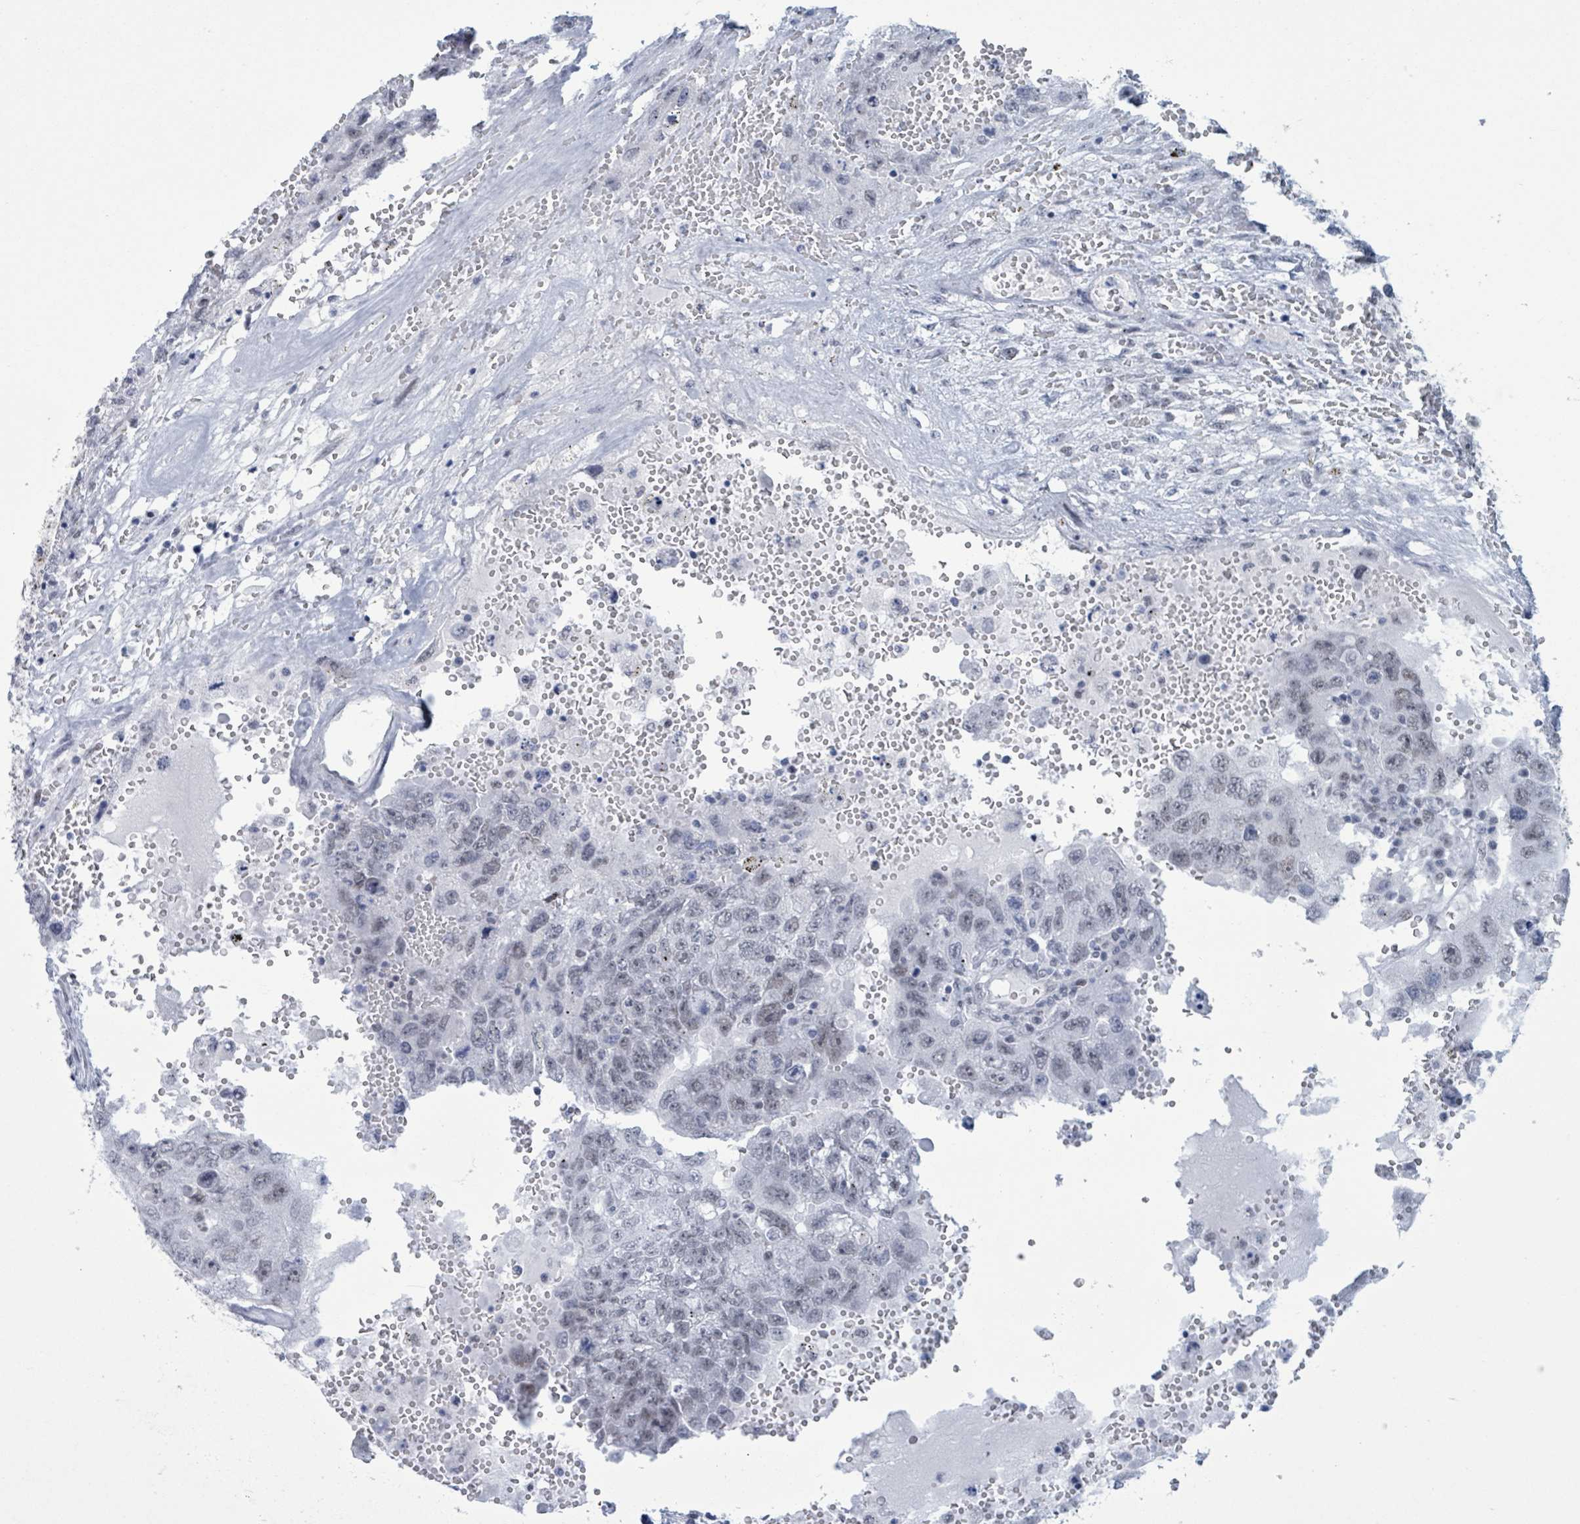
{"staining": {"intensity": "weak", "quantity": "<25%", "location": "nuclear"}, "tissue": "testis cancer", "cell_type": "Tumor cells", "image_type": "cancer", "snomed": [{"axis": "morphology", "description": "Carcinoma, Embryonal, NOS"}, {"axis": "topography", "description": "Testis"}], "caption": "Immunohistochemistry of human testis cancer (embryonal carcinoma) shows no staining in tumor cells.", "gene": "CT45A5", "patient": {"sex": "male", "age": 26}}